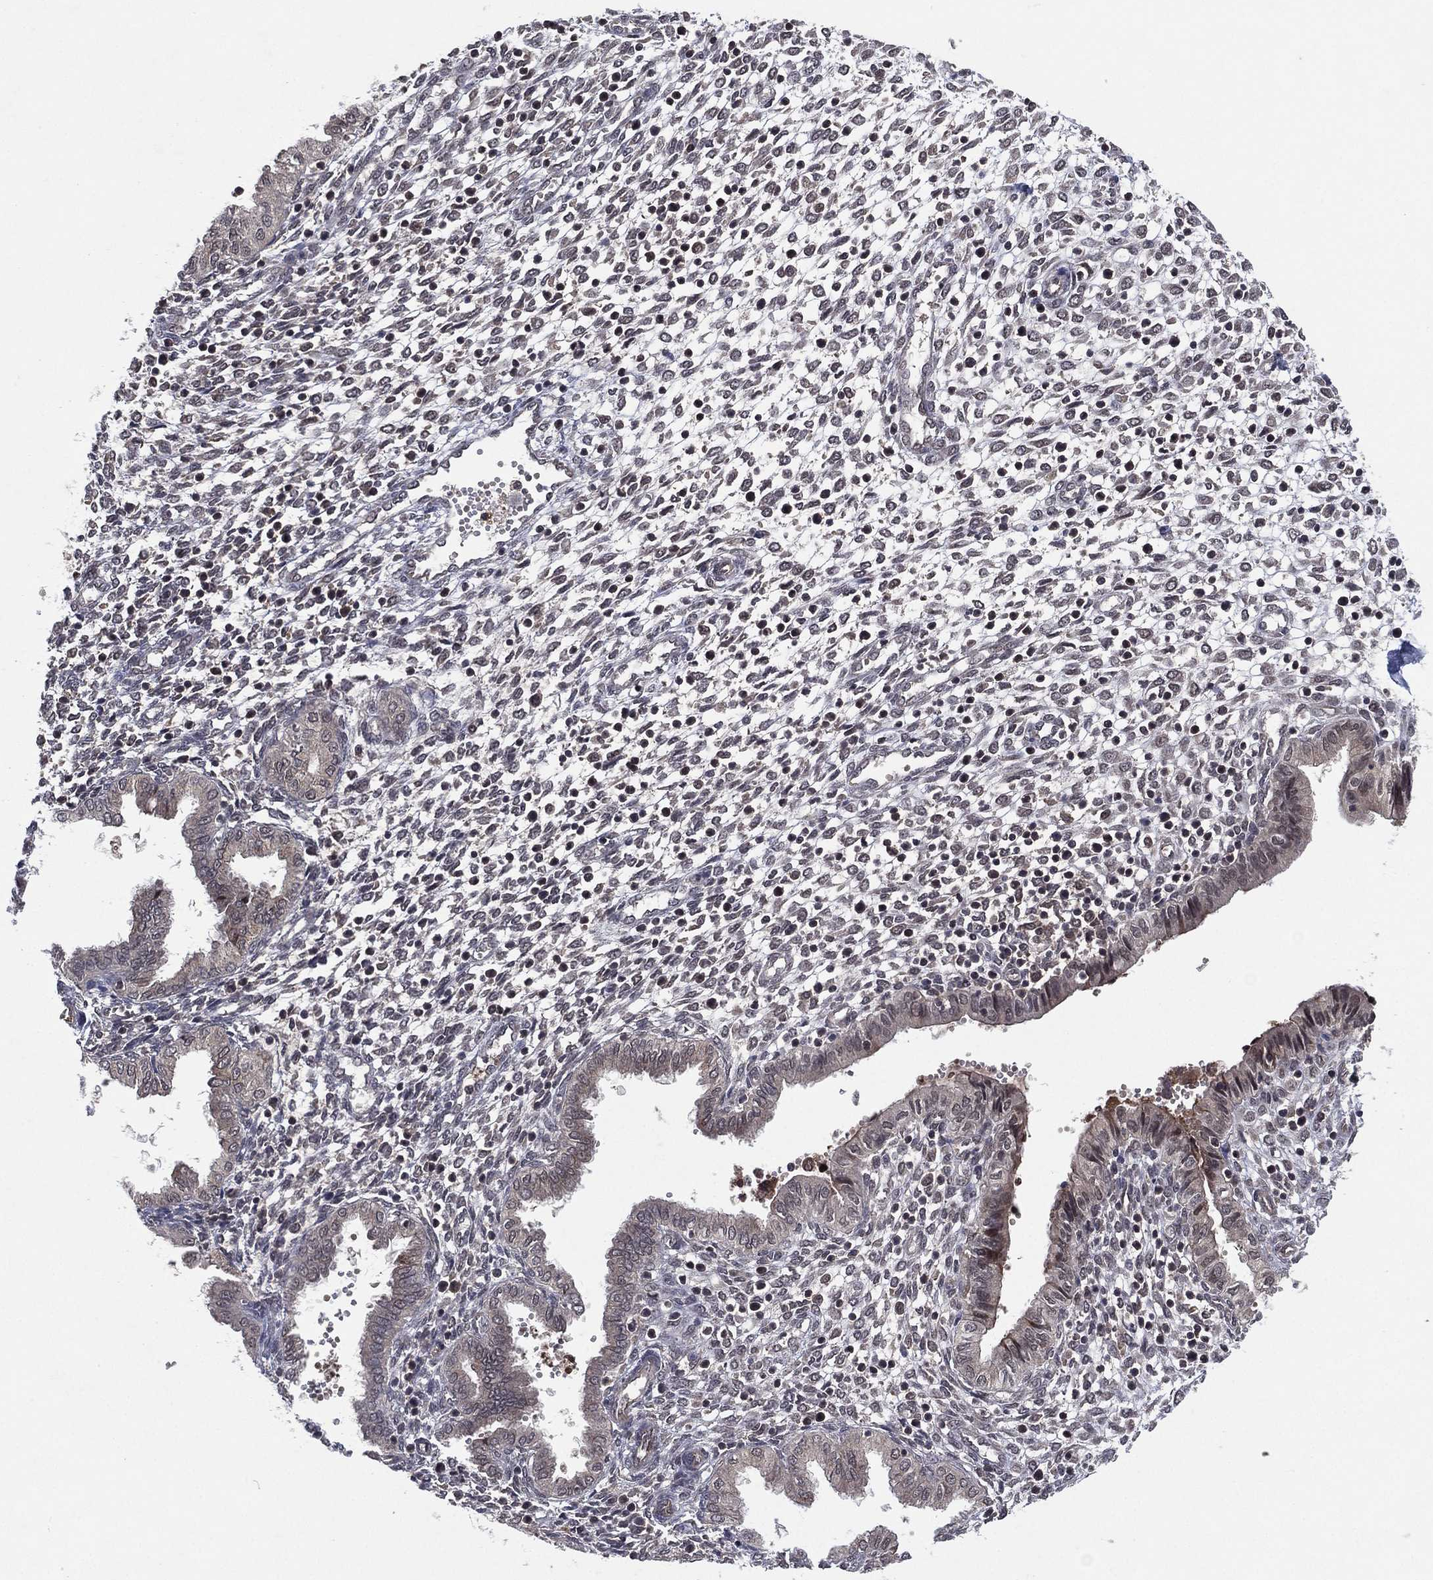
{"staining": {"intensity": "negative", "quantity": "none", "location": "none"}, "tissue": "endometrium", "cell_type": "Cells in endometrial stroma", "image_type": "normal", "snomed": [{"axis": "morphology", "description": "Normal tissue, NOS"}, {"axis": "topography", "description": "Endometrium"}], "caption": "A high-resolution photomicrograph shows immunohistochemistry staining of unremarkable endometrium, which displays no significant staining in cells in endometrial stroma.", "gene": "ATG4B", "patient": {"sex": "female", "age": 43}}